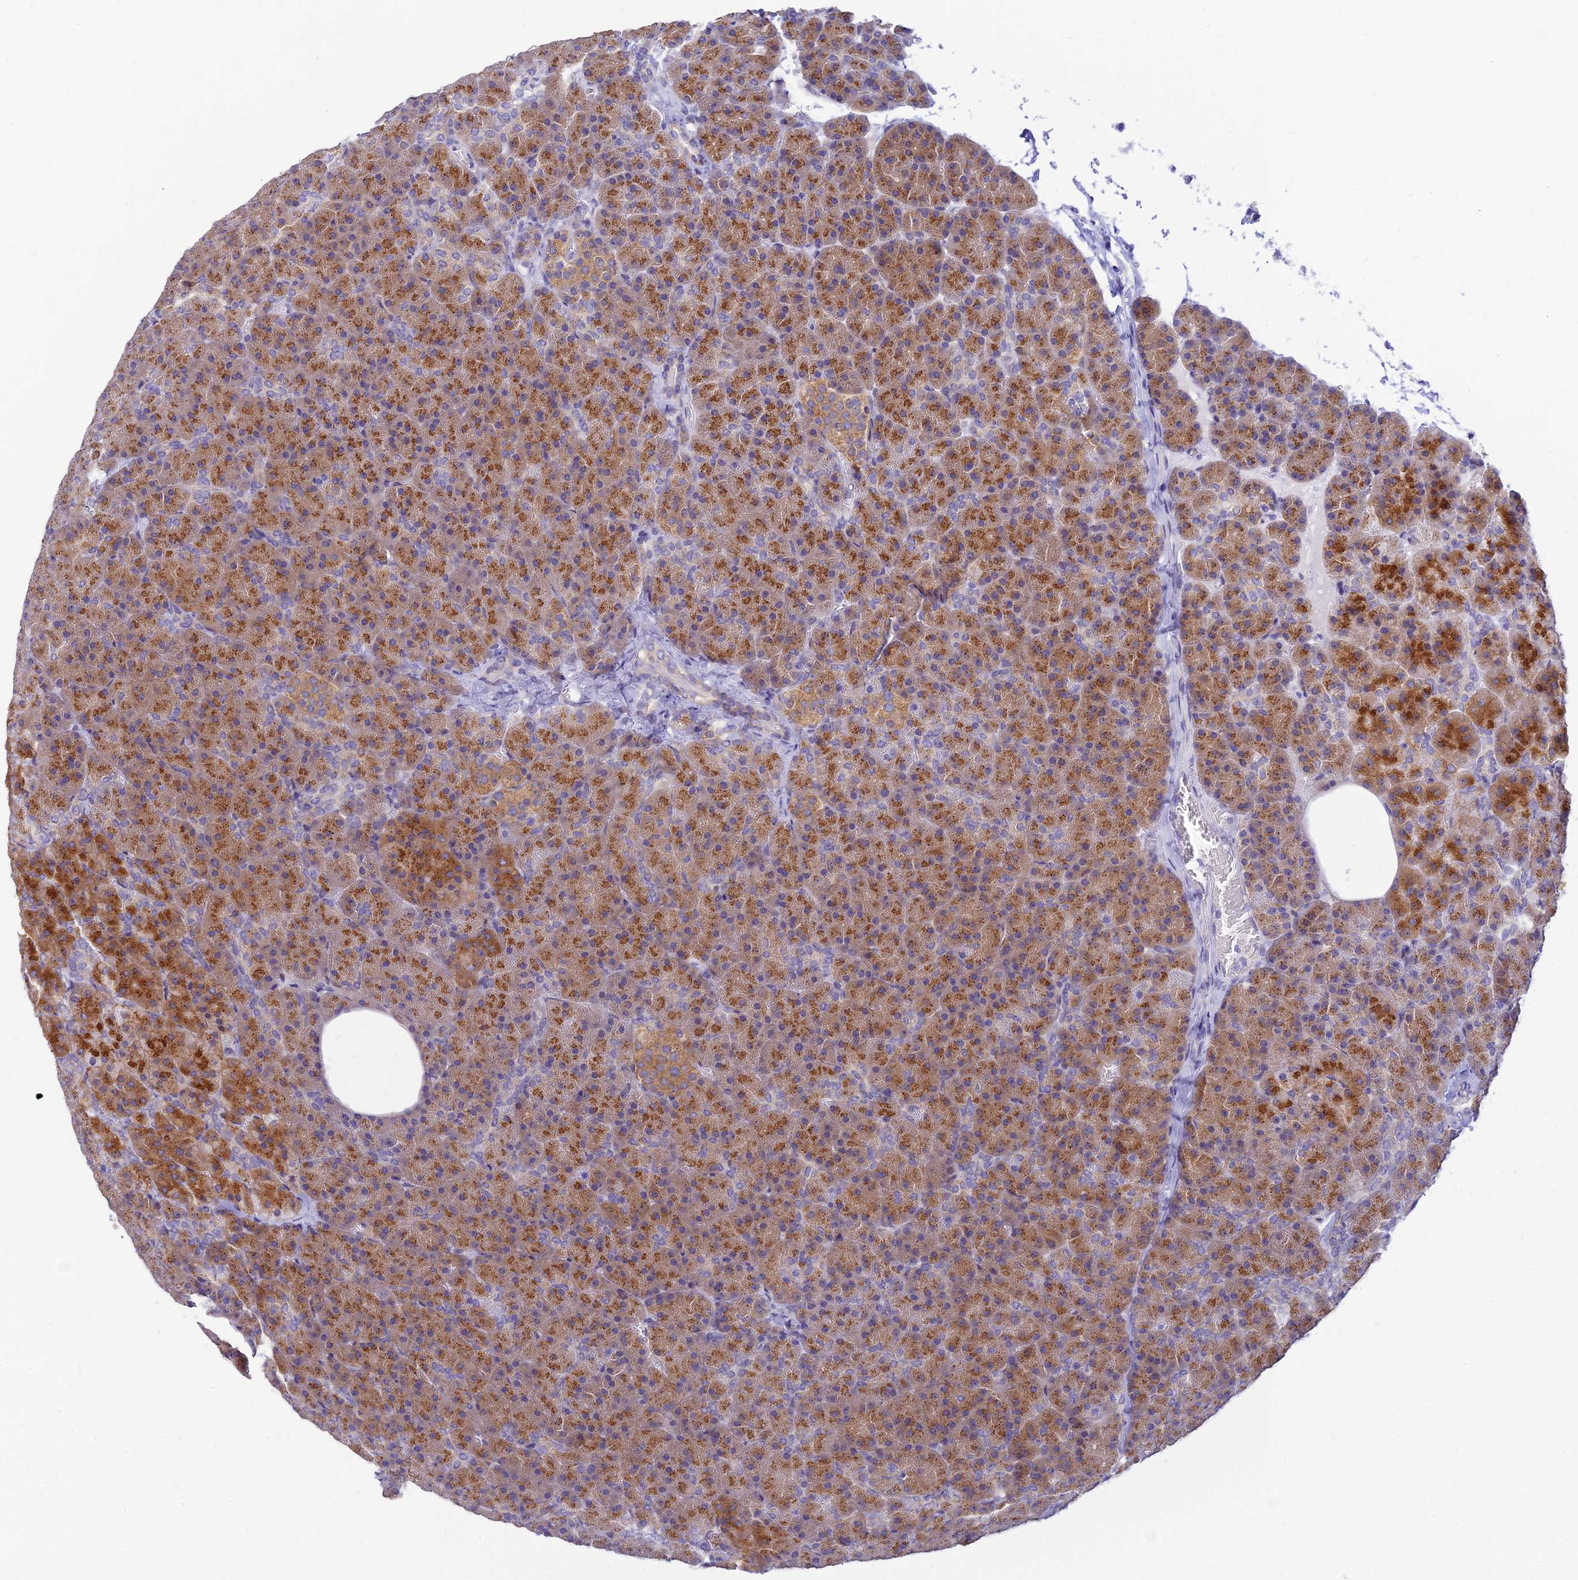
{"staining": {"intensity": "moderate", "quantity": ">75%", "location": "cytoplasmic/membranous"}, "tissue": "pancreas", "cell_type": "Exocrine glandular cells", "image_type": "normal", "snomed": [{"axis": "morphology", "description": "Normal tissue, NOS"}, {"axis": "morphology", "description": "Carcinoid, malignant, NOS"}, {"axis": "topography", "description": "Pancreas"}], "caption": "Immunohistochemistry micrograph of unremarkable pancreas stained for a protein (brown), which reveals medium levels of moderate cytoplasmic/membranous positivity in about >75% of exocrine glandular cells.", "gene": "INKA1", "patient": {"sex": "female", "age": 35}}